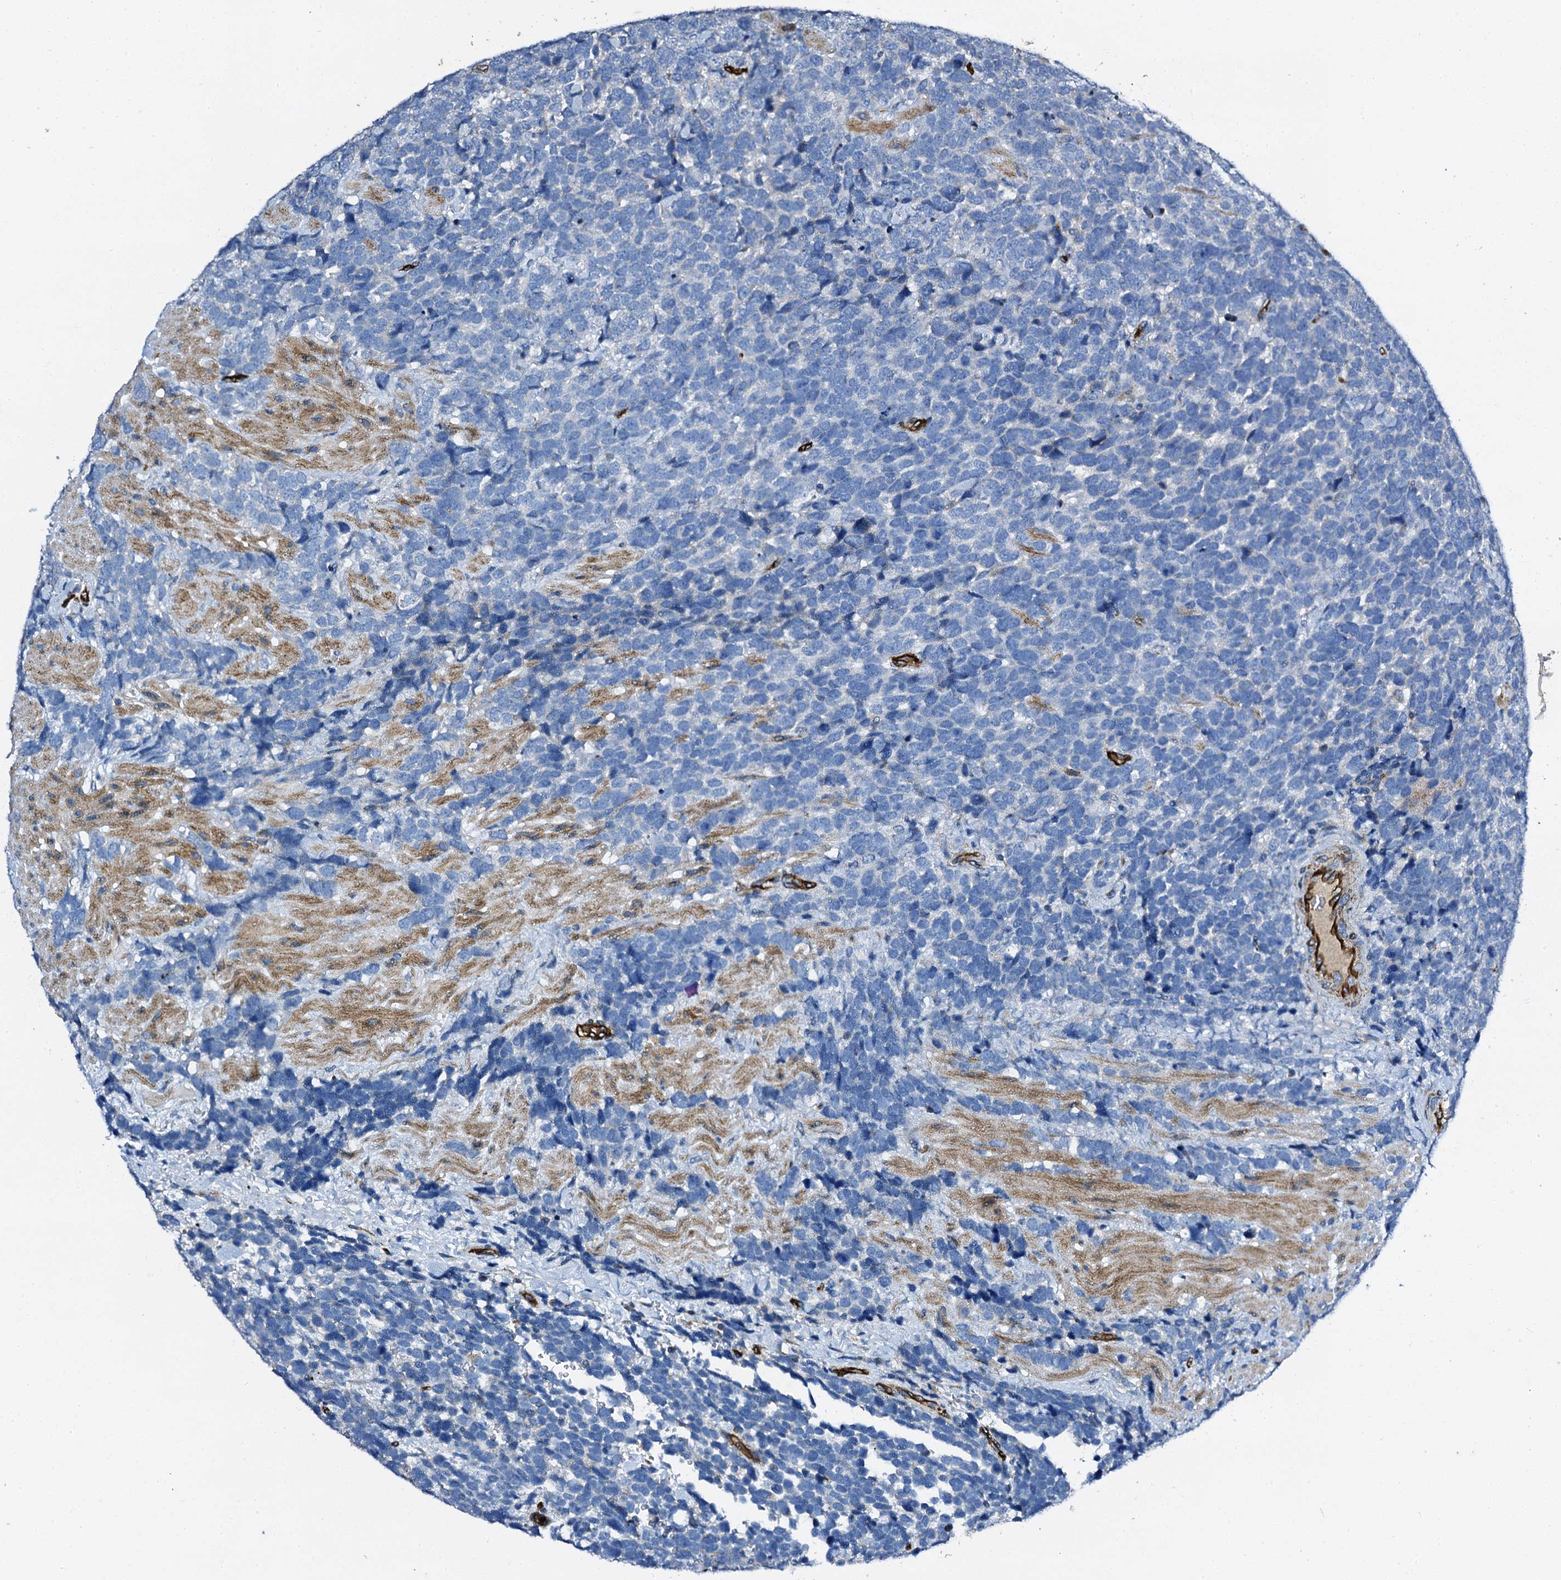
{"staining": {"intensity": "negative", "quantity": "none", "location": "none"}, "tissue": "urothelial cancer", "cell_type": "Tumor cells", "image_type": "cancer", "snomed": [{"axis": "morphology", "description": "Urothelial carcinoma, High grade"}, {"axis": "topography", "description": "Urinary bladder"}], "caption": "A micrograph of urothelial cancer stained for a protein shows no brown staining in tumor cells.", "gene": "DBX1", "patient": {"sex": "female", "age": 82}}